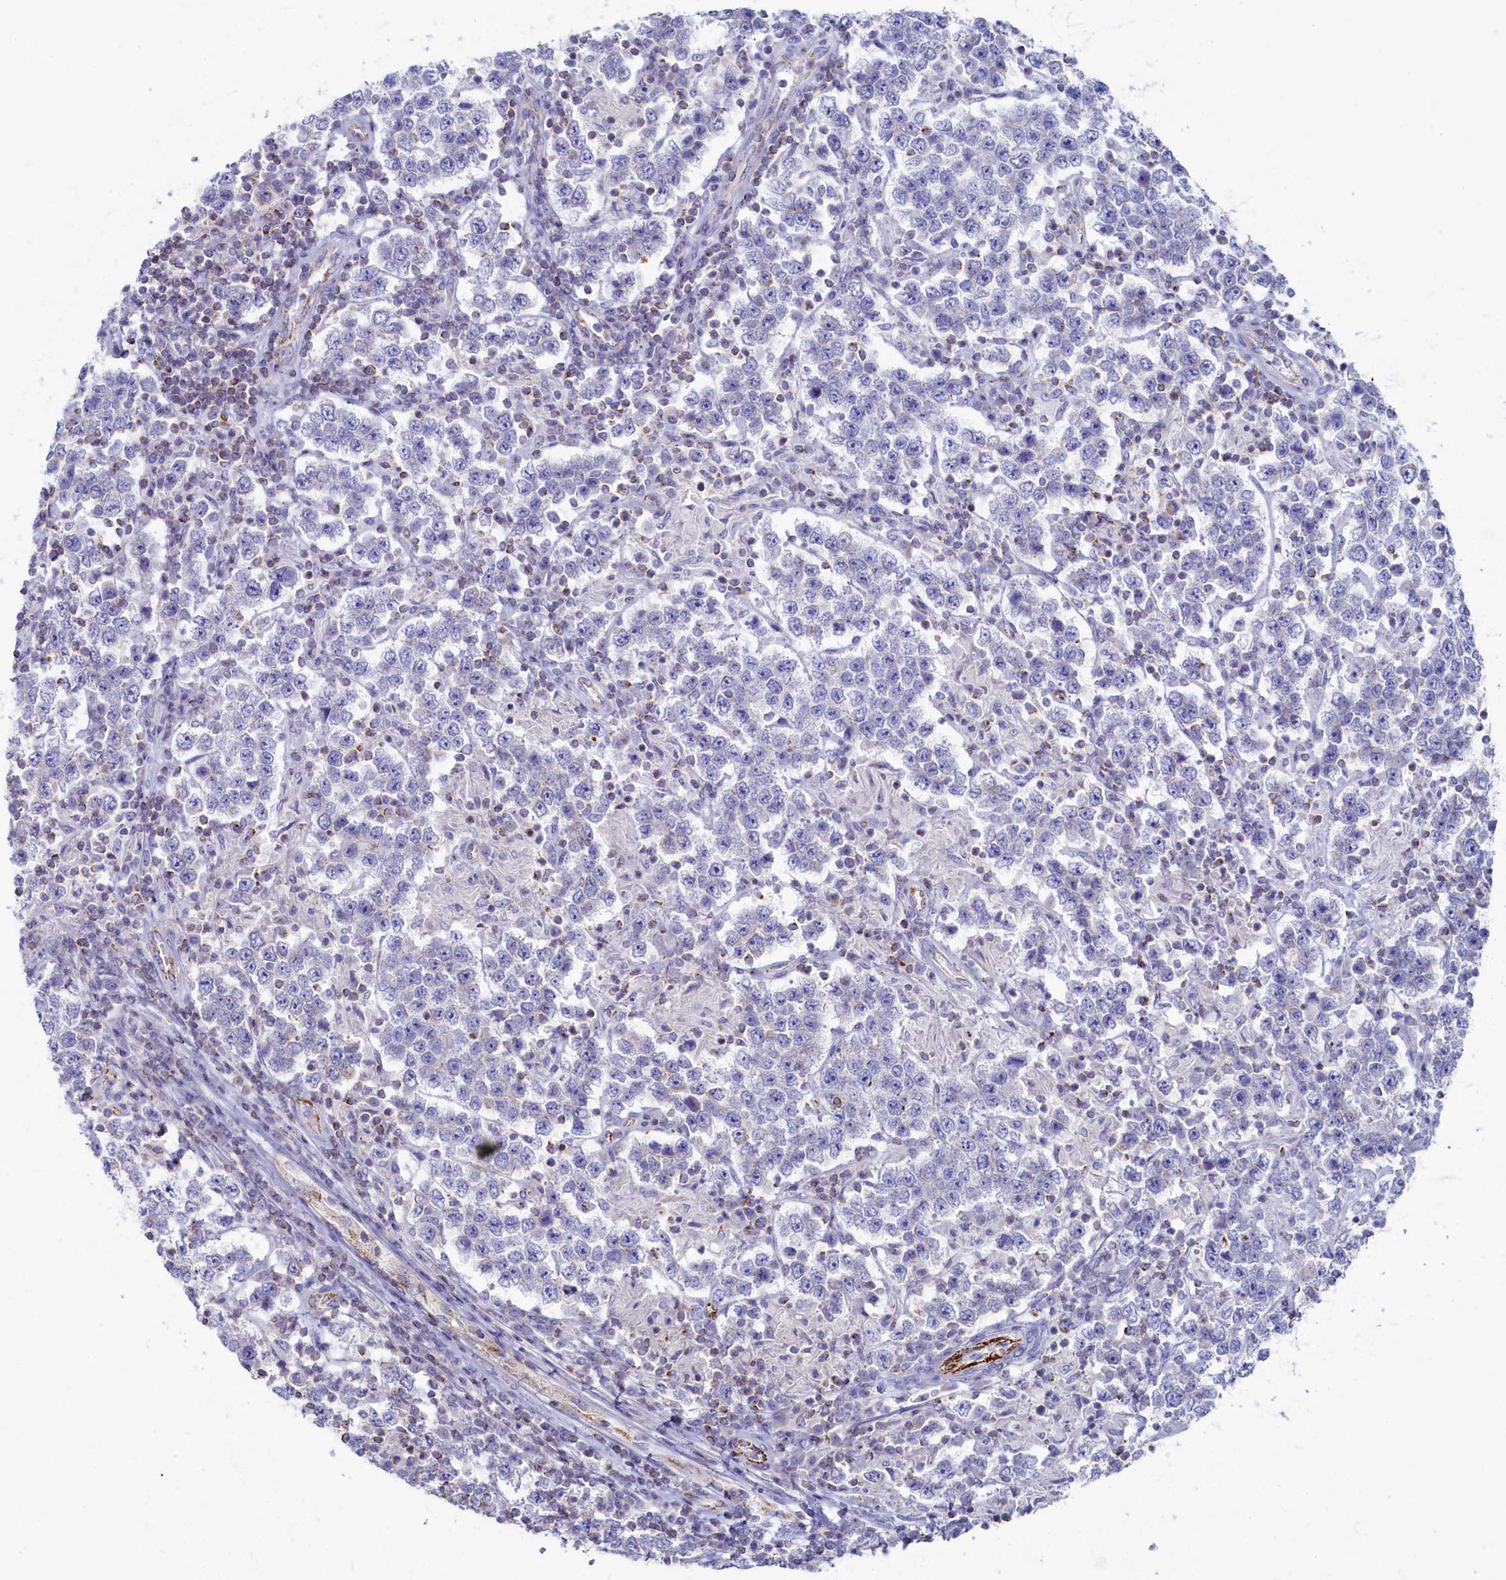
{"staining": {"intensity": "negative", "quantity": "none", "location": "none"}, "tissue": "testis cancer", "cell_type": "Tumor cells", "image_type": "cancer", "snomed": [{"axis": "morphology", "description": "Normal tissue, NOS"}, {"axis": "morphology", "description": "Urothelial carcinoma, High grade"}, {"axis": "morphology", "description": "Seminoma, NOS"}, {"axis": "morphology", "description": "Carcinoma, Embryonal, NOS"}, {"axis": "topography", "description": "Urinary bladder"}, {"axis": "topography", "description": "Testis"}], "caption": "Immunohistochemical staining of seminoma (testis) shows no significant positivity in tumor cells.", "gene": "OCIAD2", "patient": {"sex": "male", "age": 41}}